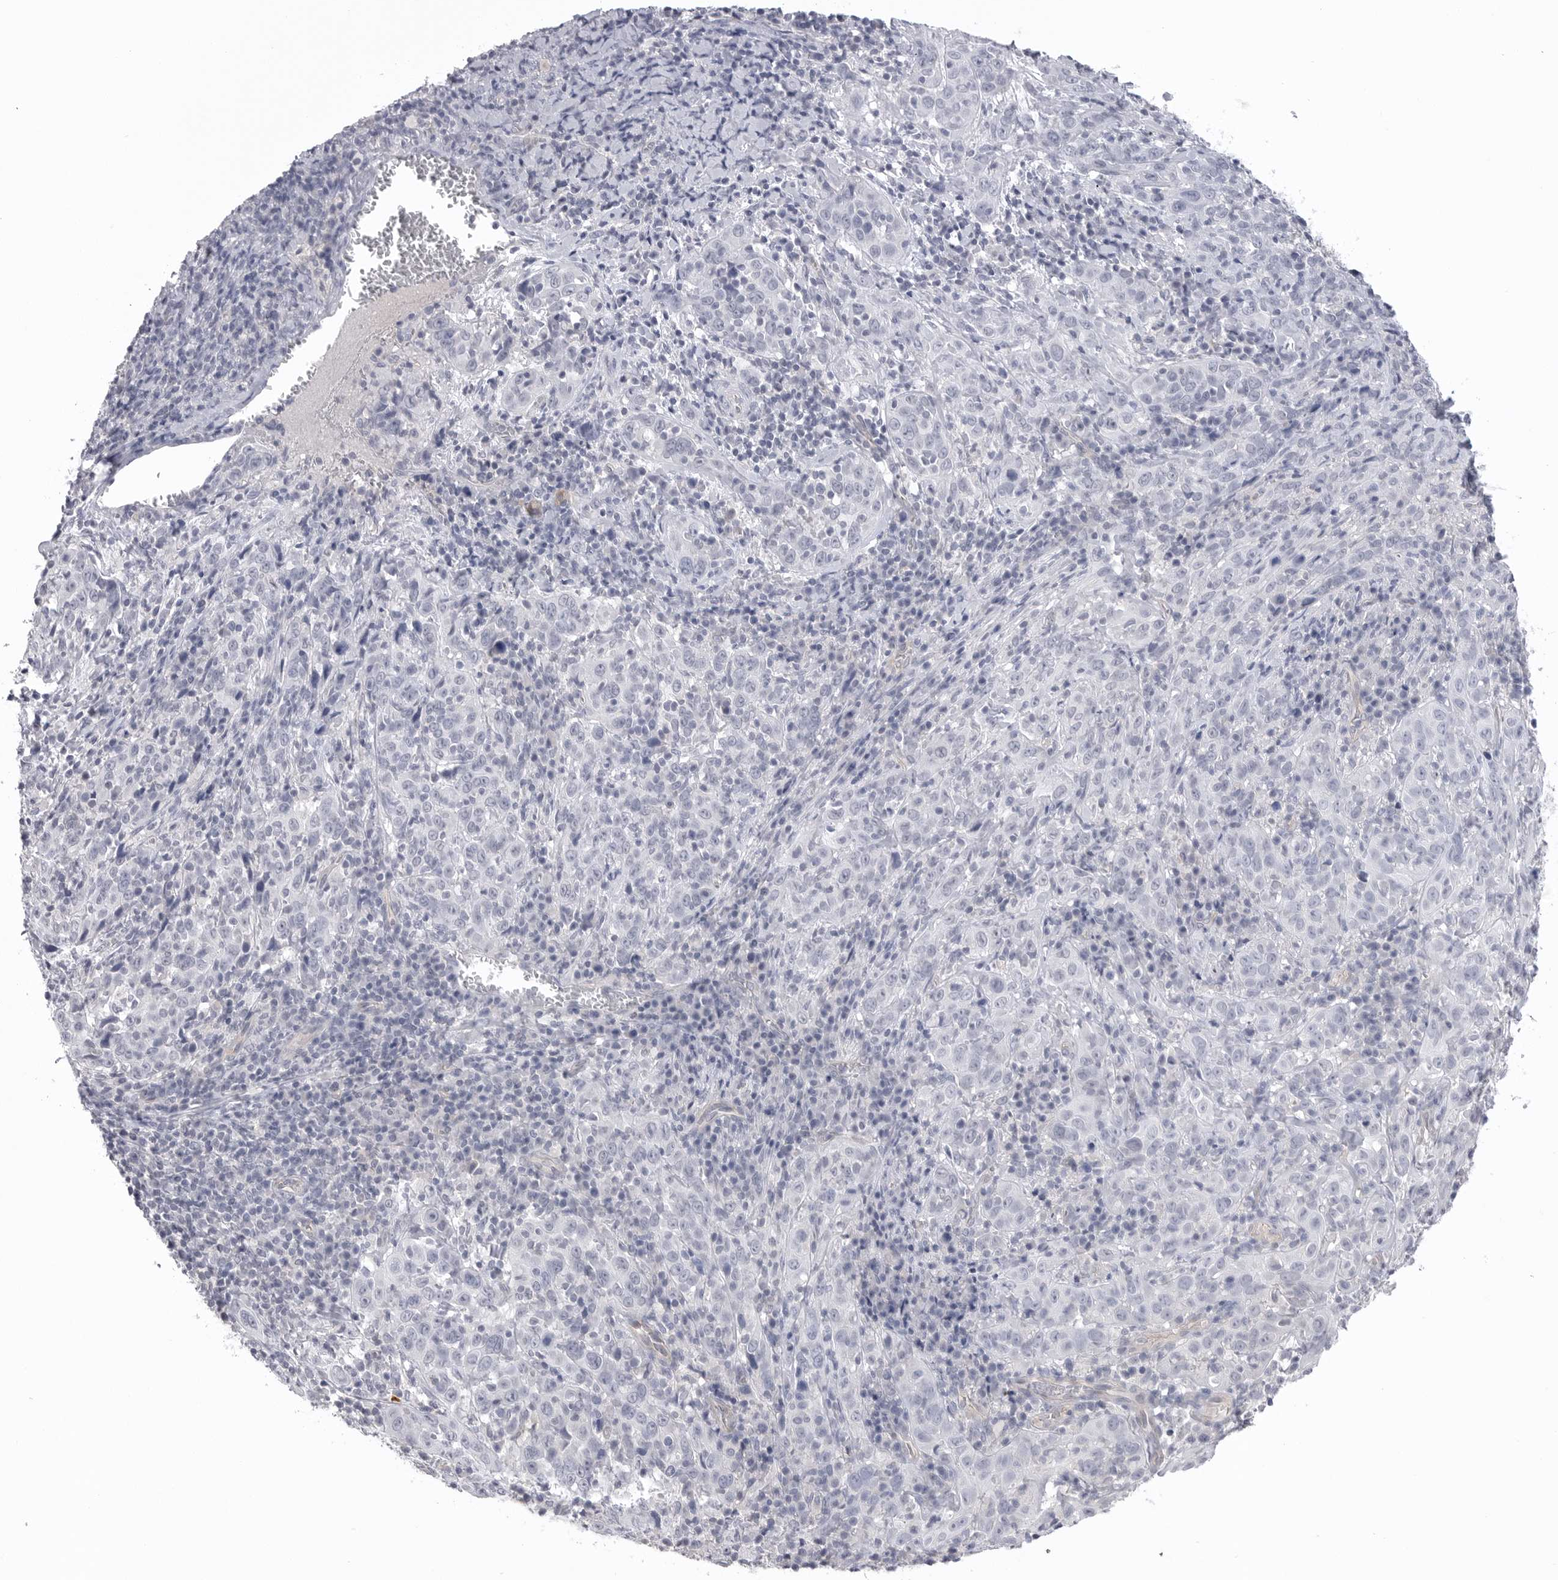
{"staining": {"intensity": "negative", "quantity": "none", "location": "none"}, "tissue": "cervical cancer", "cell_type": "Tumor cells", "image_type": "cancer", "snomed": [{"axis": "morphology", "description": "Squamous cell carcinoma, NOS"}, {"axis": "topography", "description": "Cervix"}], "caption": "Squamous cell carcinoma (cervical) was stained to show a protein in brown. There is no significant staining in tumor cells.", "gene": "DLGAP3", "patient": {"sex": "female", "age": 46}}